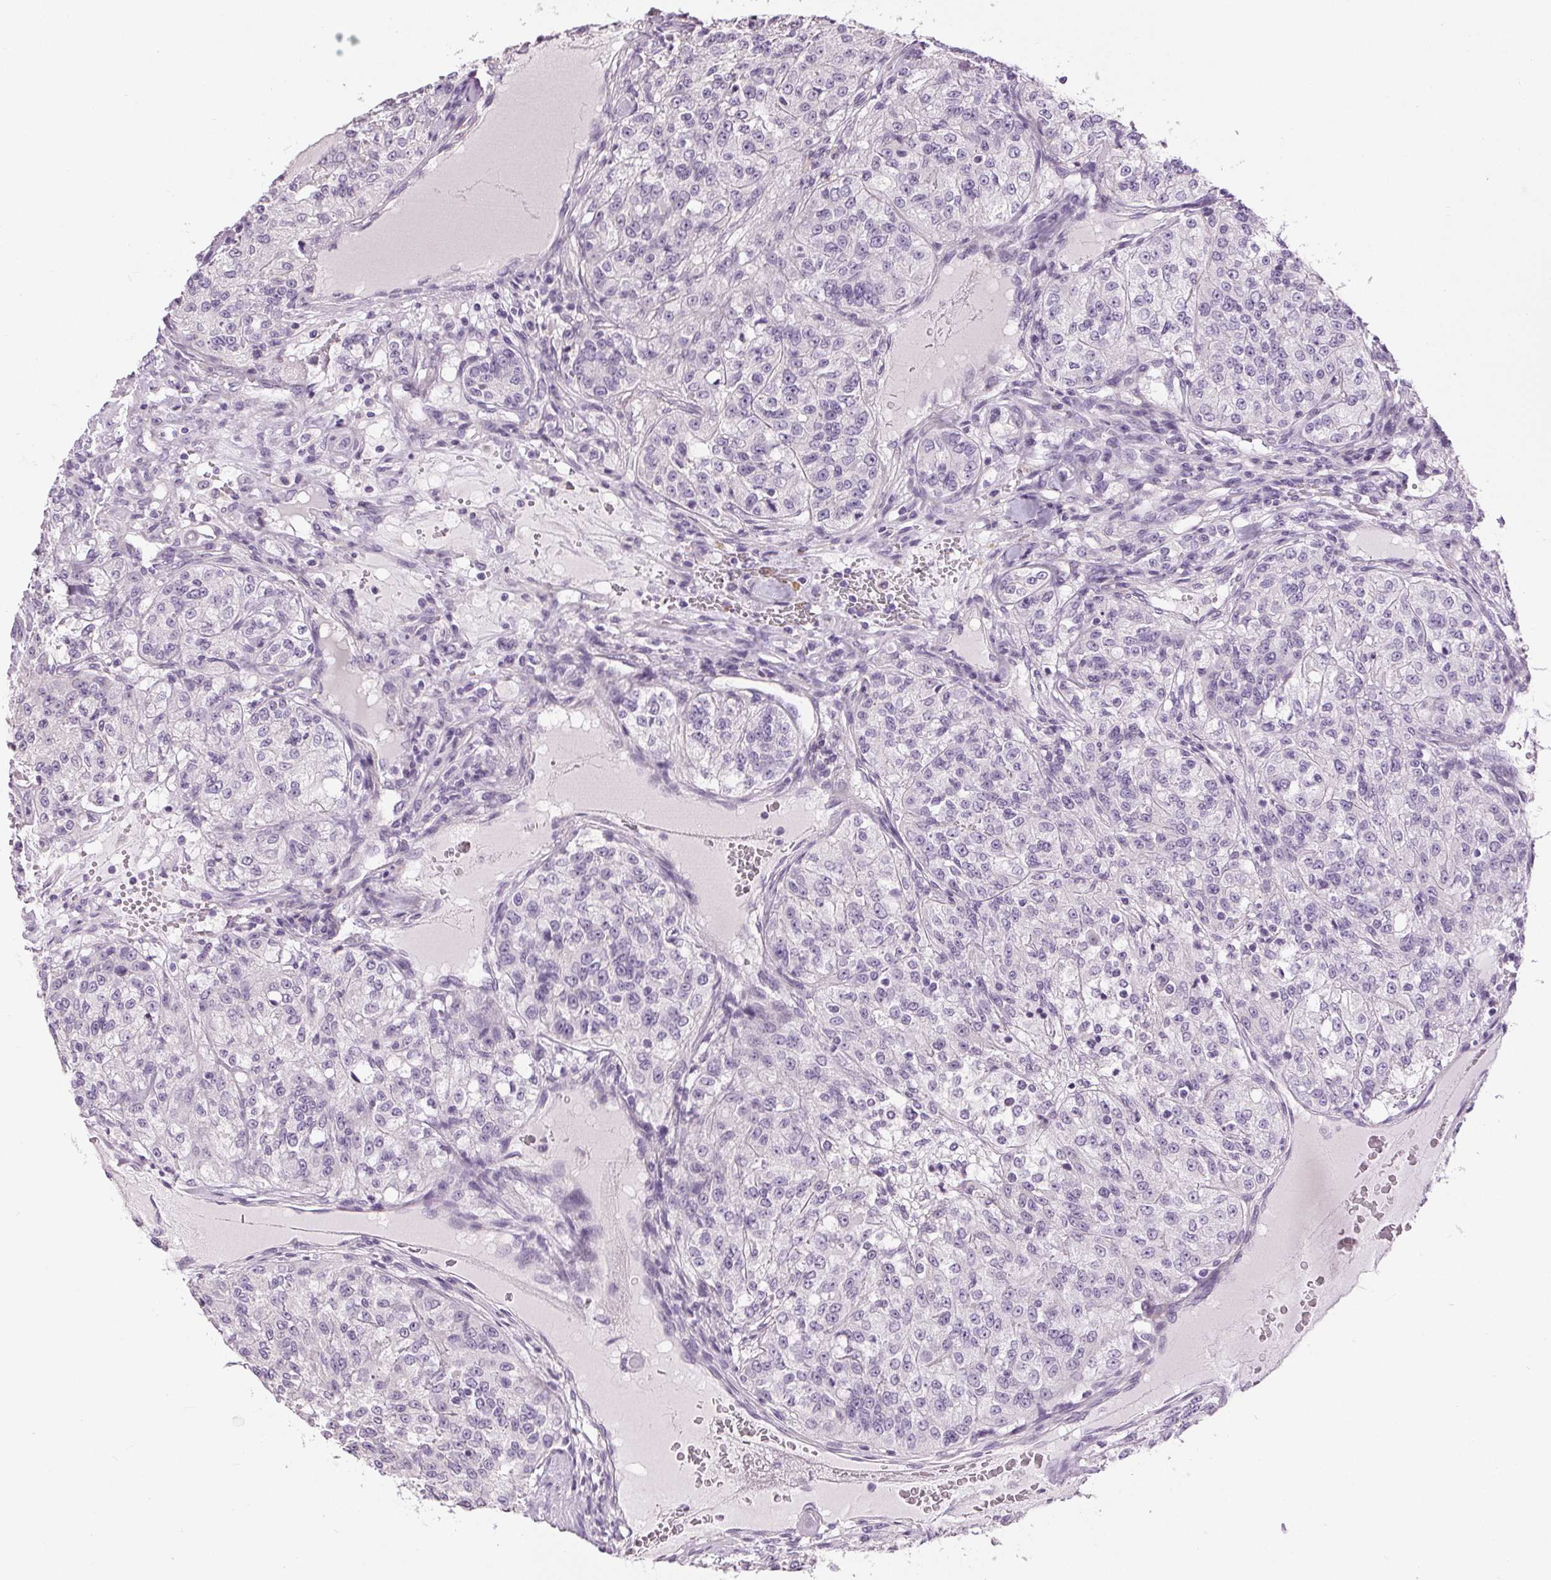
{"staining": {"intensity": "negative", "quantity": "none", "location": "none"}, "tissue": "renal cancer", "cell_type": "Tumor cells", "image_type": "cancer", "snomed": [{"axis": "morphology", "description": "Adenocarcinoma, NOS"}, {"axis": "topography", "description": "Kidney"}], "caption": "Tumor cells show no significant positivity in renal cancer.", "gene": "MISP", "patient": {"sex": "female", "age": 63}}